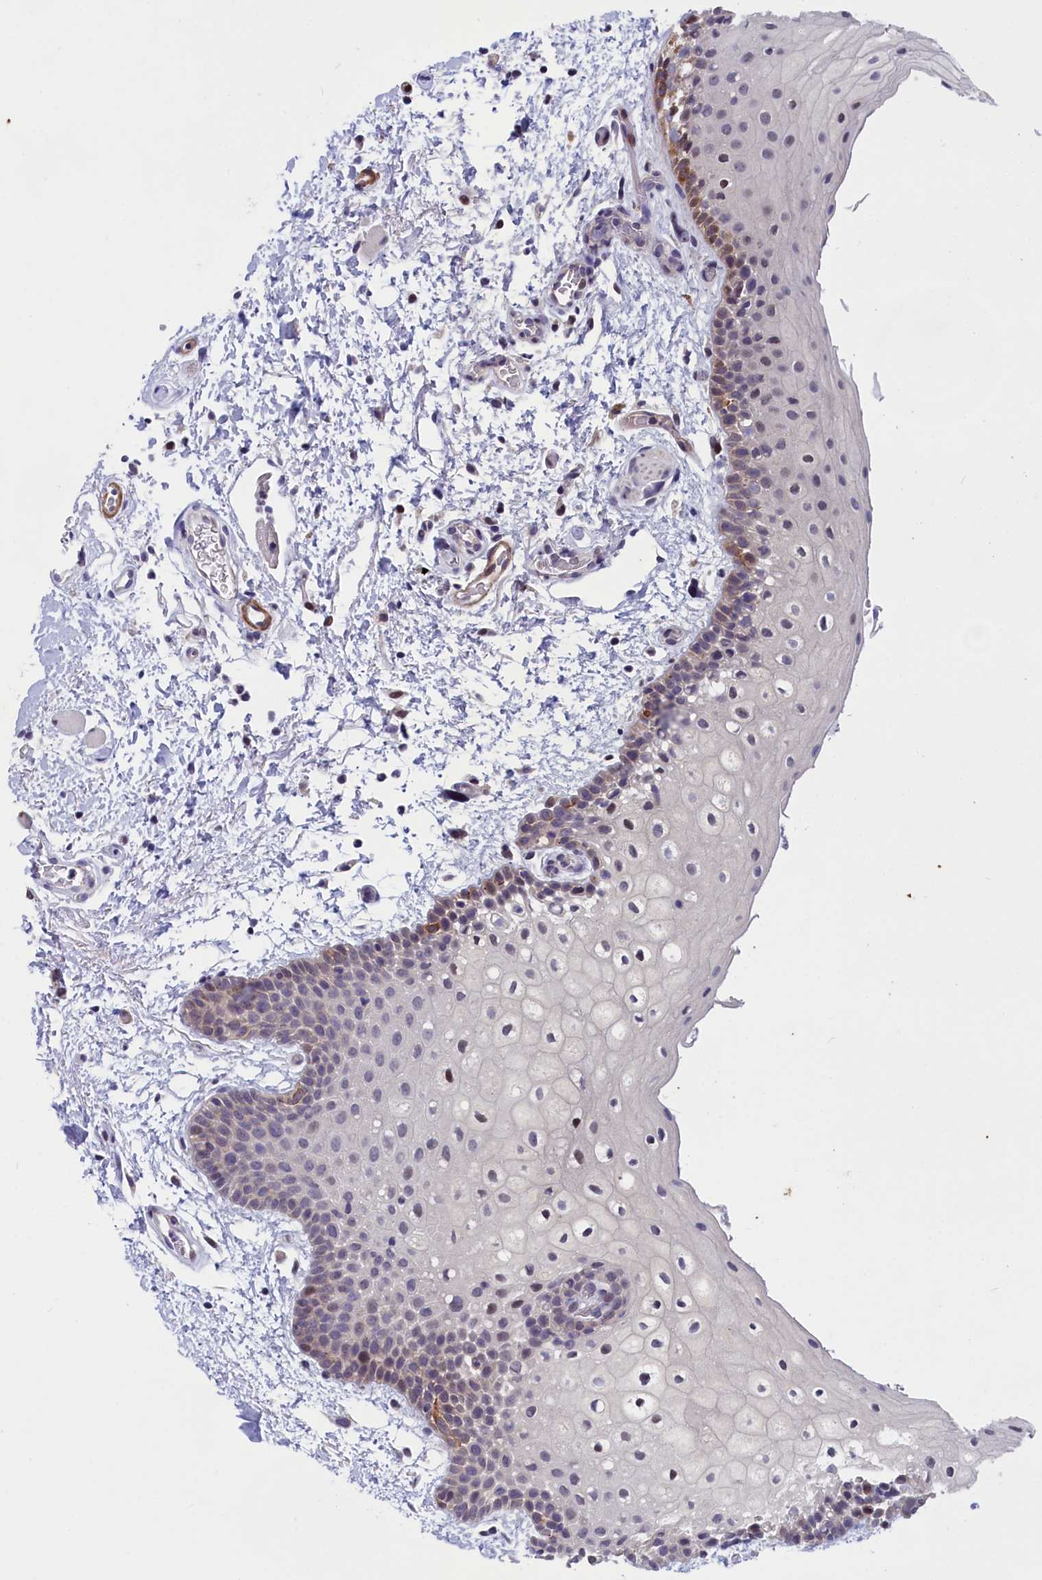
{"staining": {"intensity": "moderate", "quantity": "<25%", "location": "cytoplasmic/membranous"}, "tissue": "oral mucosa", "cell_type": "Squamous epithelial cells", "image_type": "normal", "snomed": [{"axis": "morphology", "description": "Normal tissue, NOS"}, {"axis": "topography", "description": "Oral tissue"}], "caption": "Immunohistochemistry (IHC) photomicrograph of normal oral mucosa: oral mucosa stained using IHC exhibits low levels of moderate protein expression localized specifically in the cytoplasmic/membranous of squamous epithelial cells, appearing as a cytoplasmic/membranous brown color.", "gene": "ANKRD34B", "patient": {"sex": "male", "age": 62}}